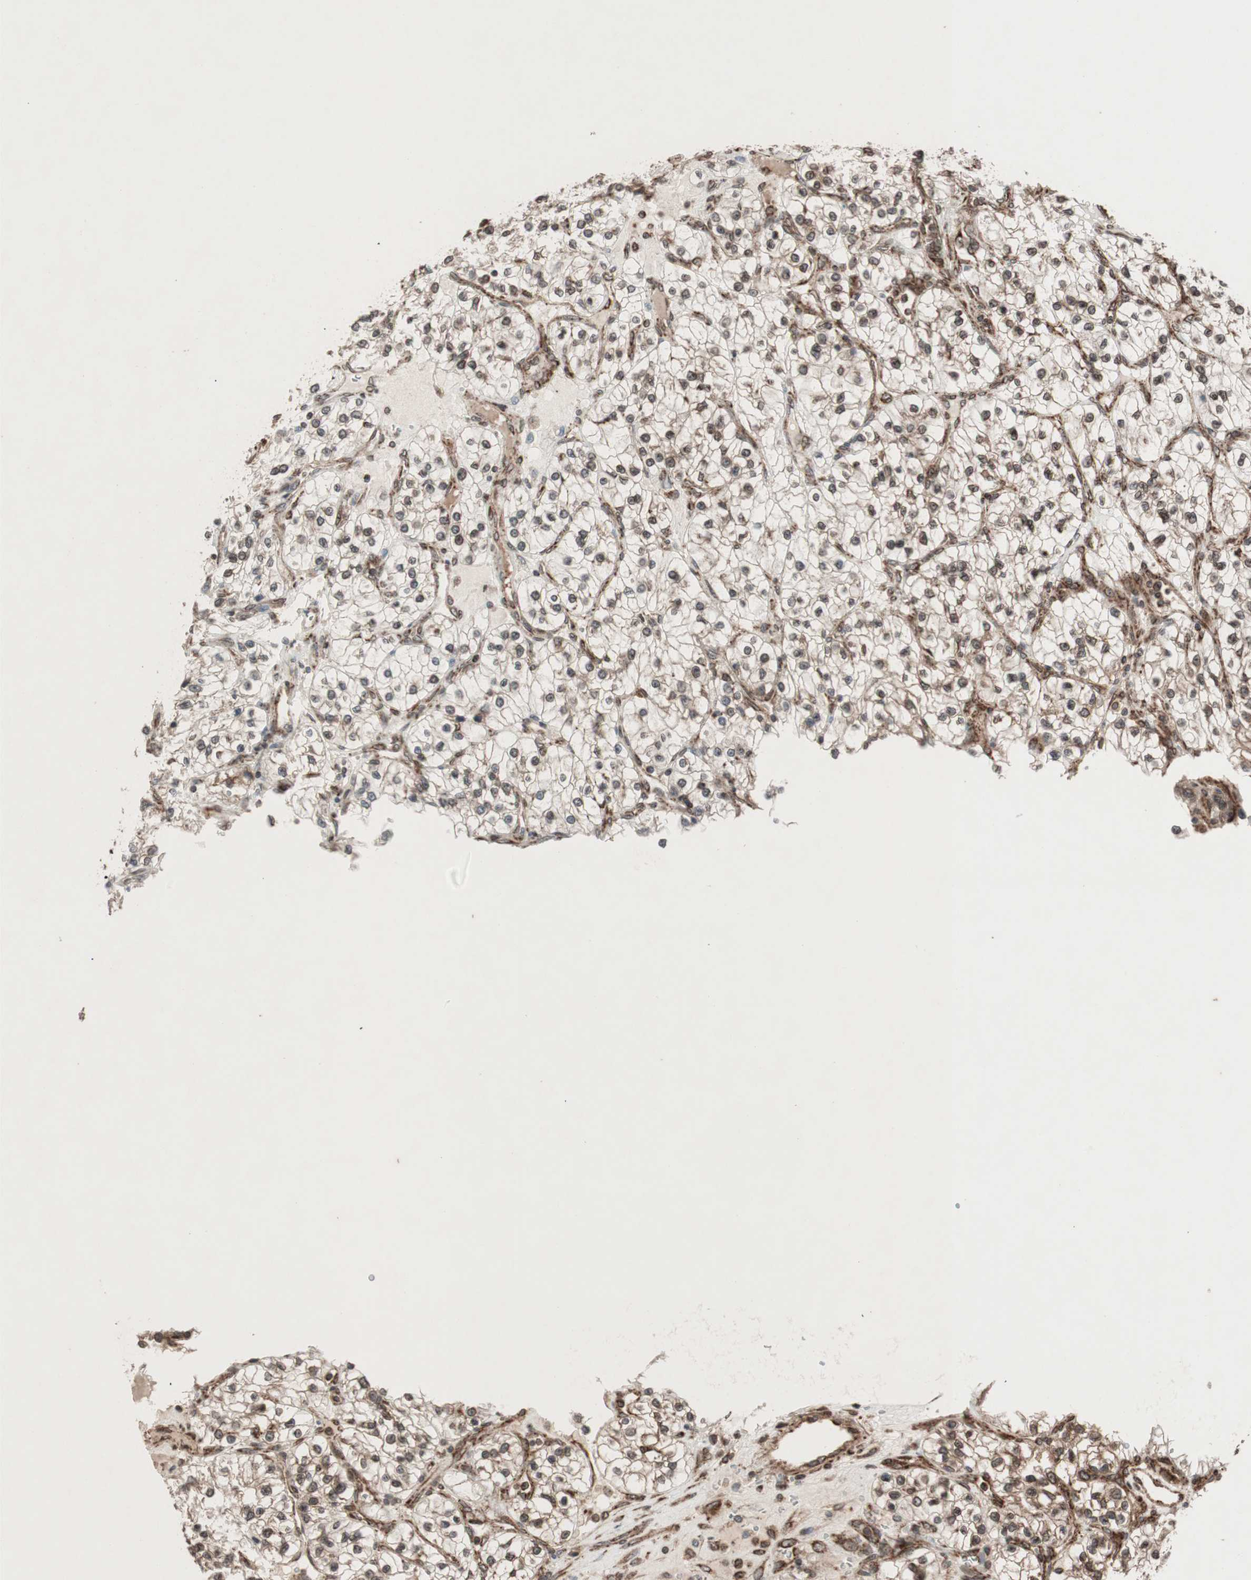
{"staining": {"intensity": "moderate", "quantity": ">75%", "location": "cytoplasmic/membranous,nuclear"}, "tissue": "renal cancer", "cell_type": "Tumor cells", "image_type": "cancer", "snomed": [{"axis": "morphology", "description": "Adenocarcinoma, NOS"}, {"axis": "topography", "description": "Kidney"}], "caption": "The micrograph shows staining of renal adenocarcinoma, revealing moderate cytoplasmic/membranous and nuclear protein positivity (brown color) within tumor cells.", "gene": "NUP62", "patient": {"sex": "female", "age": 57}}